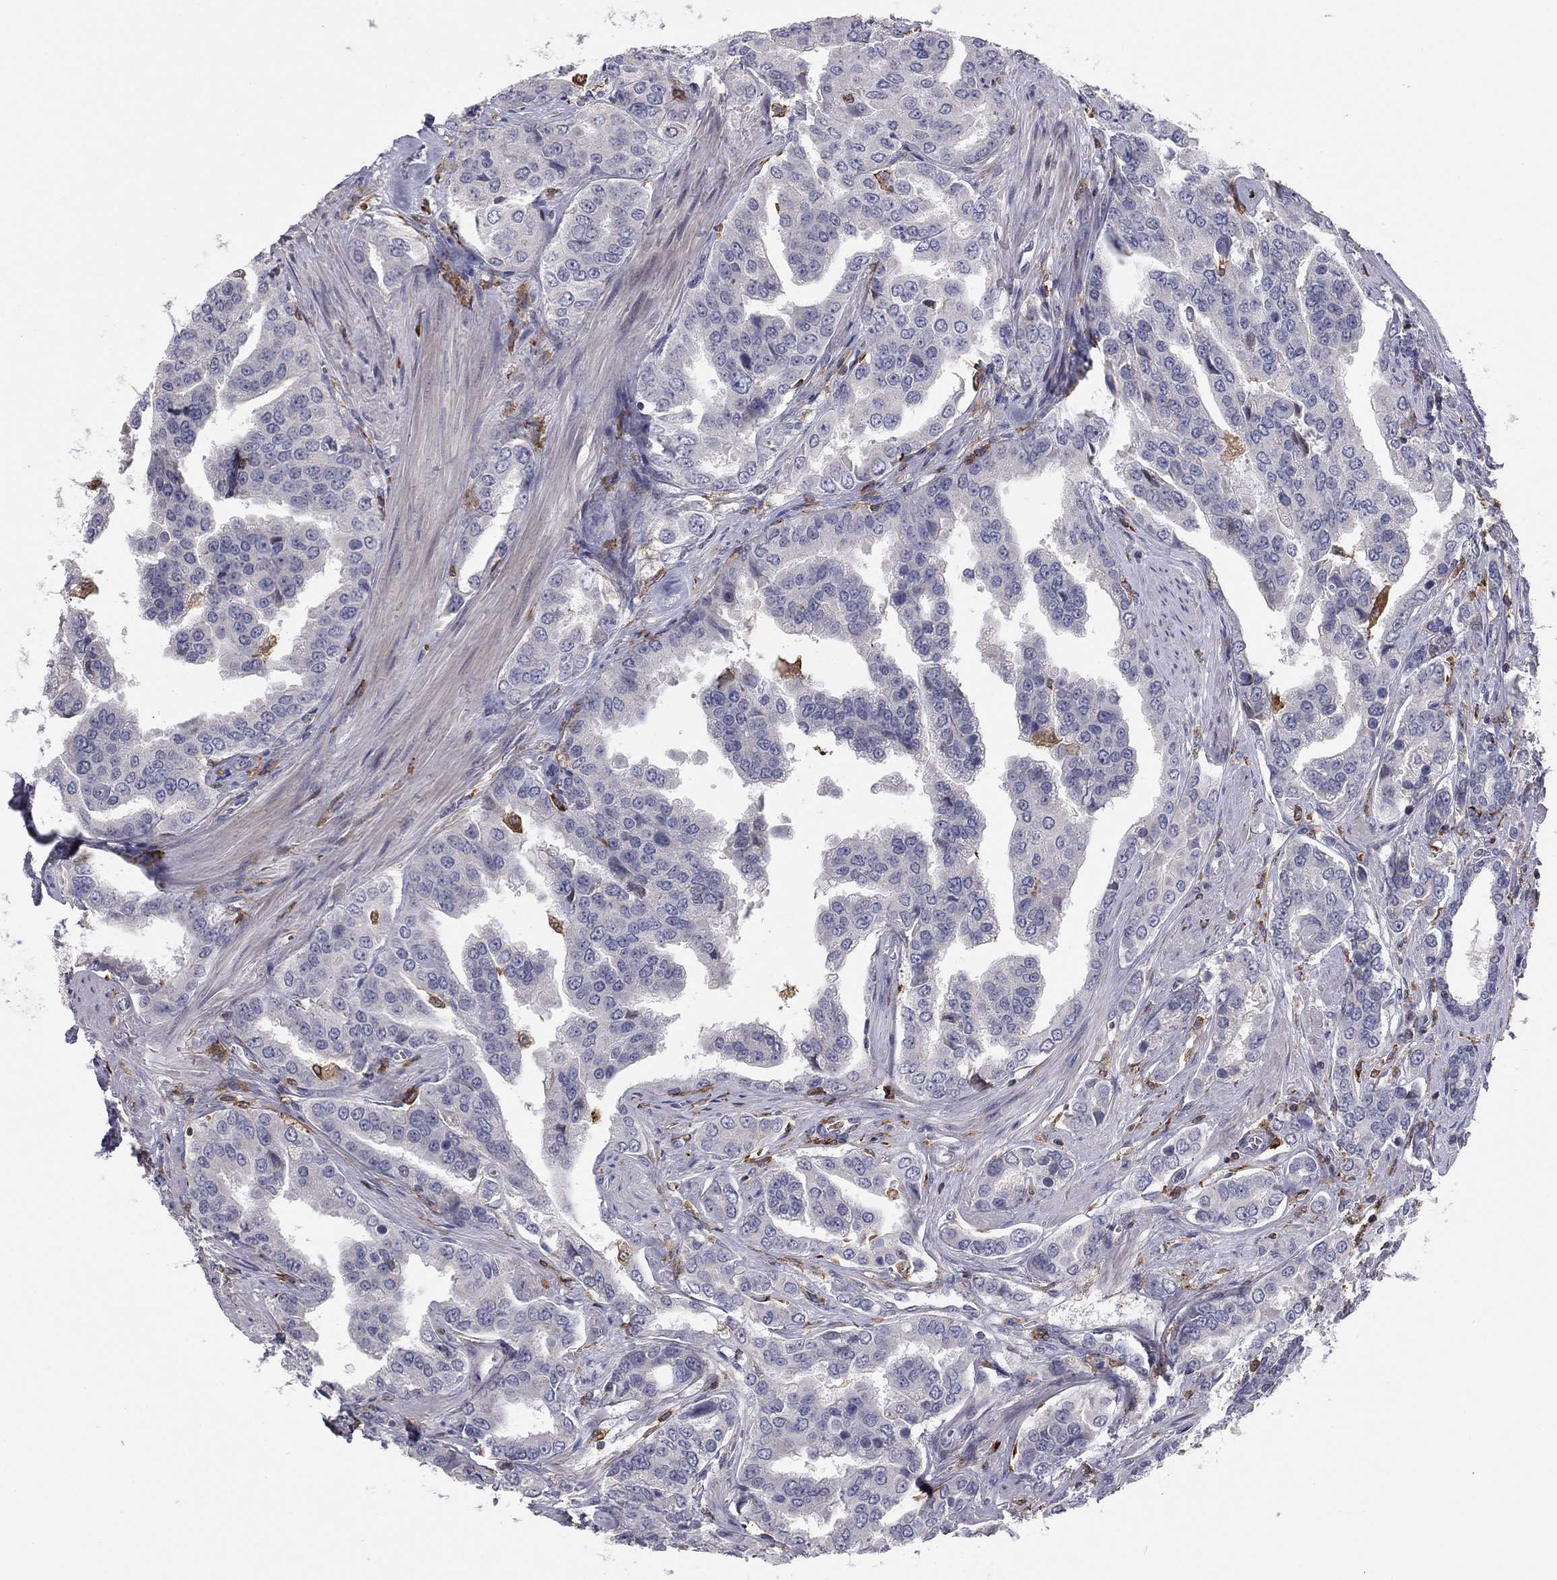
{"staining": {"intensity": "negative", "quantity": "none", "location": "none"}, "tissue": "prostate cancer", "cell_type": "Tumor cells", "image_type": "cancer", "snomed": [{"axis": "morphology", "description": "Adenocarcinoma, NOS"}, {"axis": "topography", "description": "Prostate and seminal vesicle, NOS"}, {"axis": "topography", "description": "Prostate"}], "caption": "This is an immunohistochemistry (IHC) micrograph of human prostate cancer. There is no positivity in tumor cells.", "gene": "PLCB2", "patient": {"sex": "male", "age": 69}}